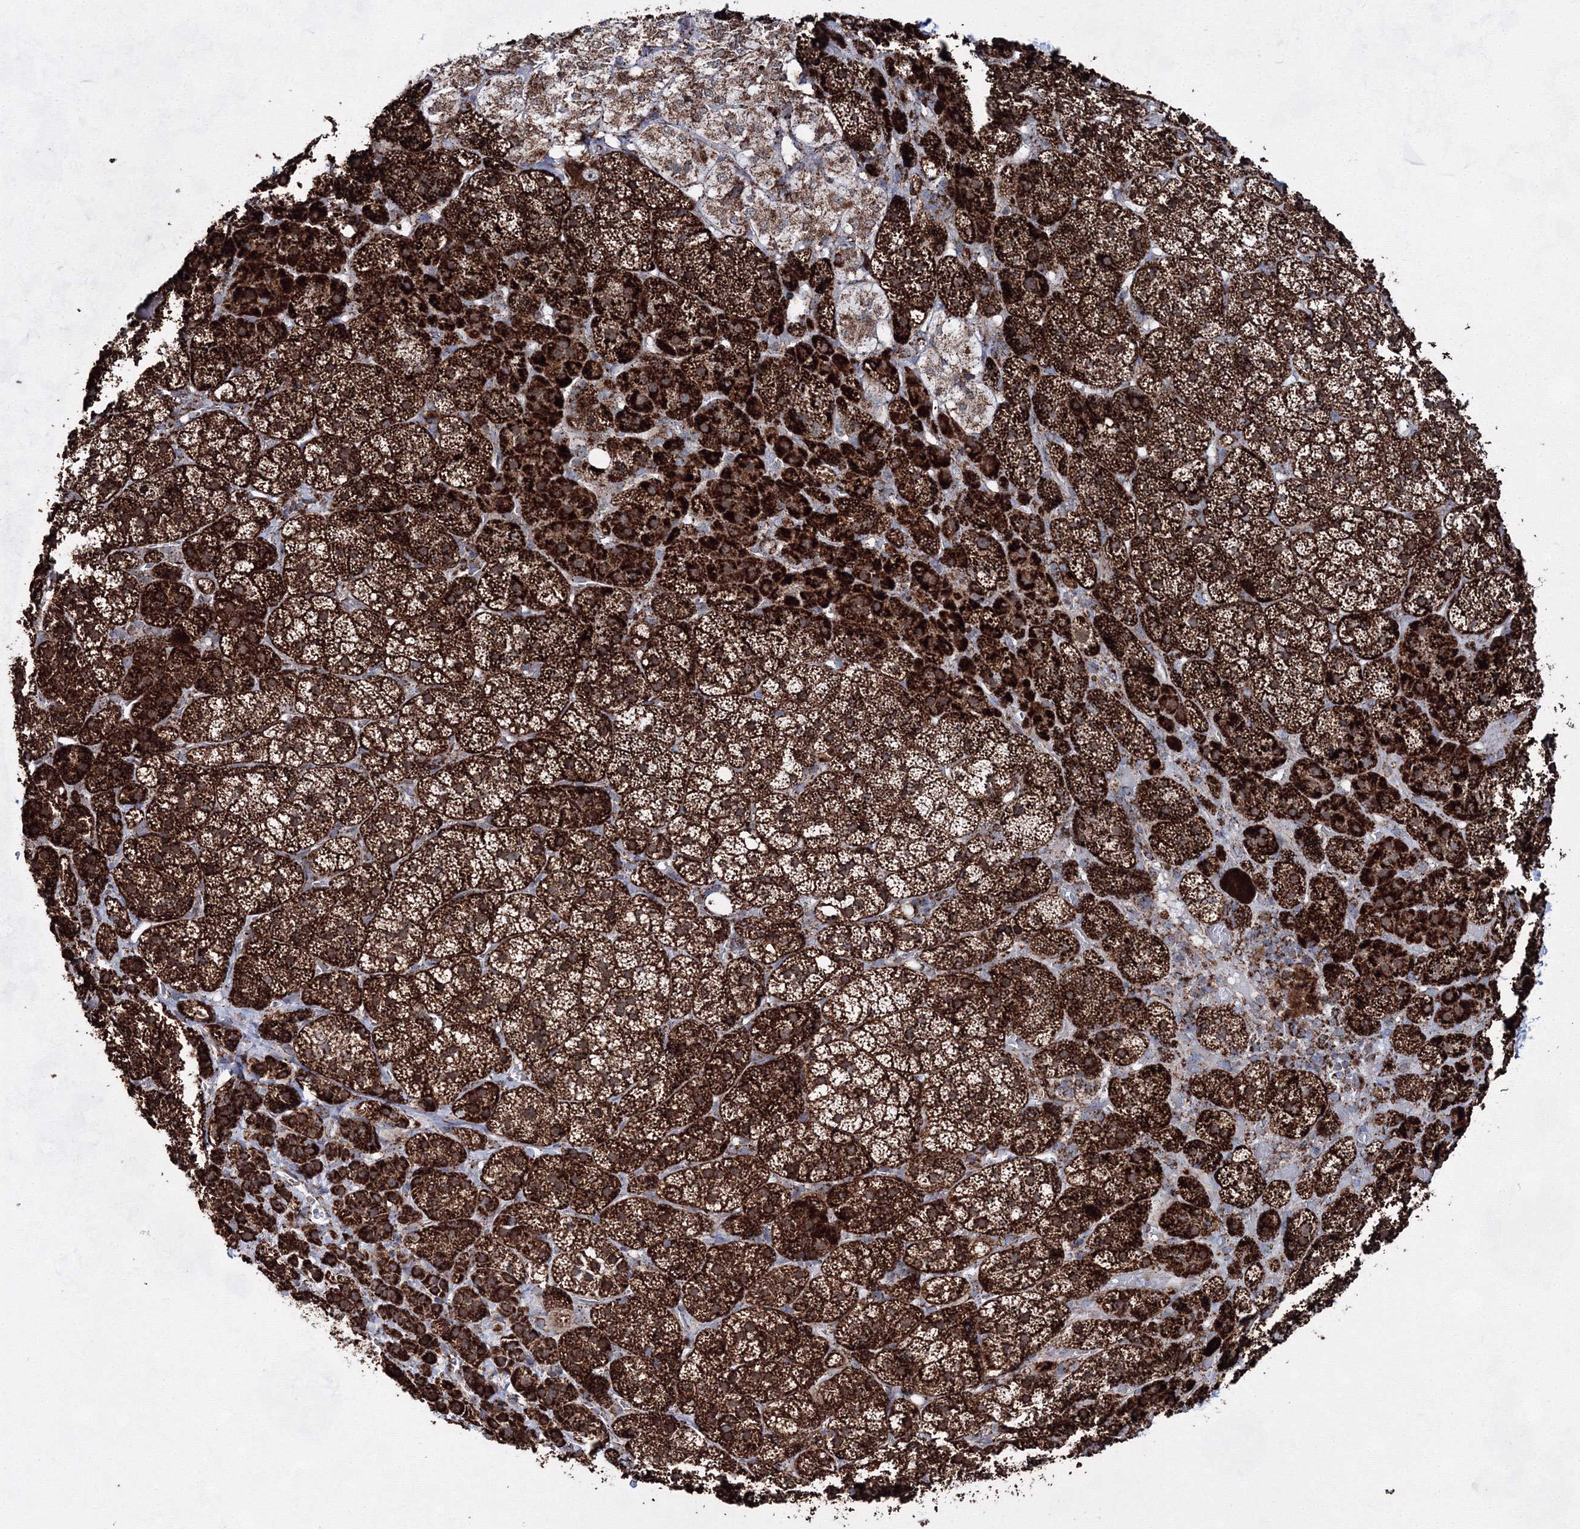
{"staining": {"intensity": "strong", "quantity": ">75%", "location": "cytoplasmic/membranous"}, "tissue": "adrenal gland", "cell_type": "Glandular cells", "image_type": "normal", "snomed": [{"axis": "morphology", "description": "Normal tissue, NOS"}, {"axis": "topography", "description": "Adrenal gland"}], "caption": "Strong cytoplasmic/membranous expression is identified in approximately >75% of glandular cells in normal adrenal gland.", "gene": "HADHB", "patient": {"sex": "female", "age": 44}}